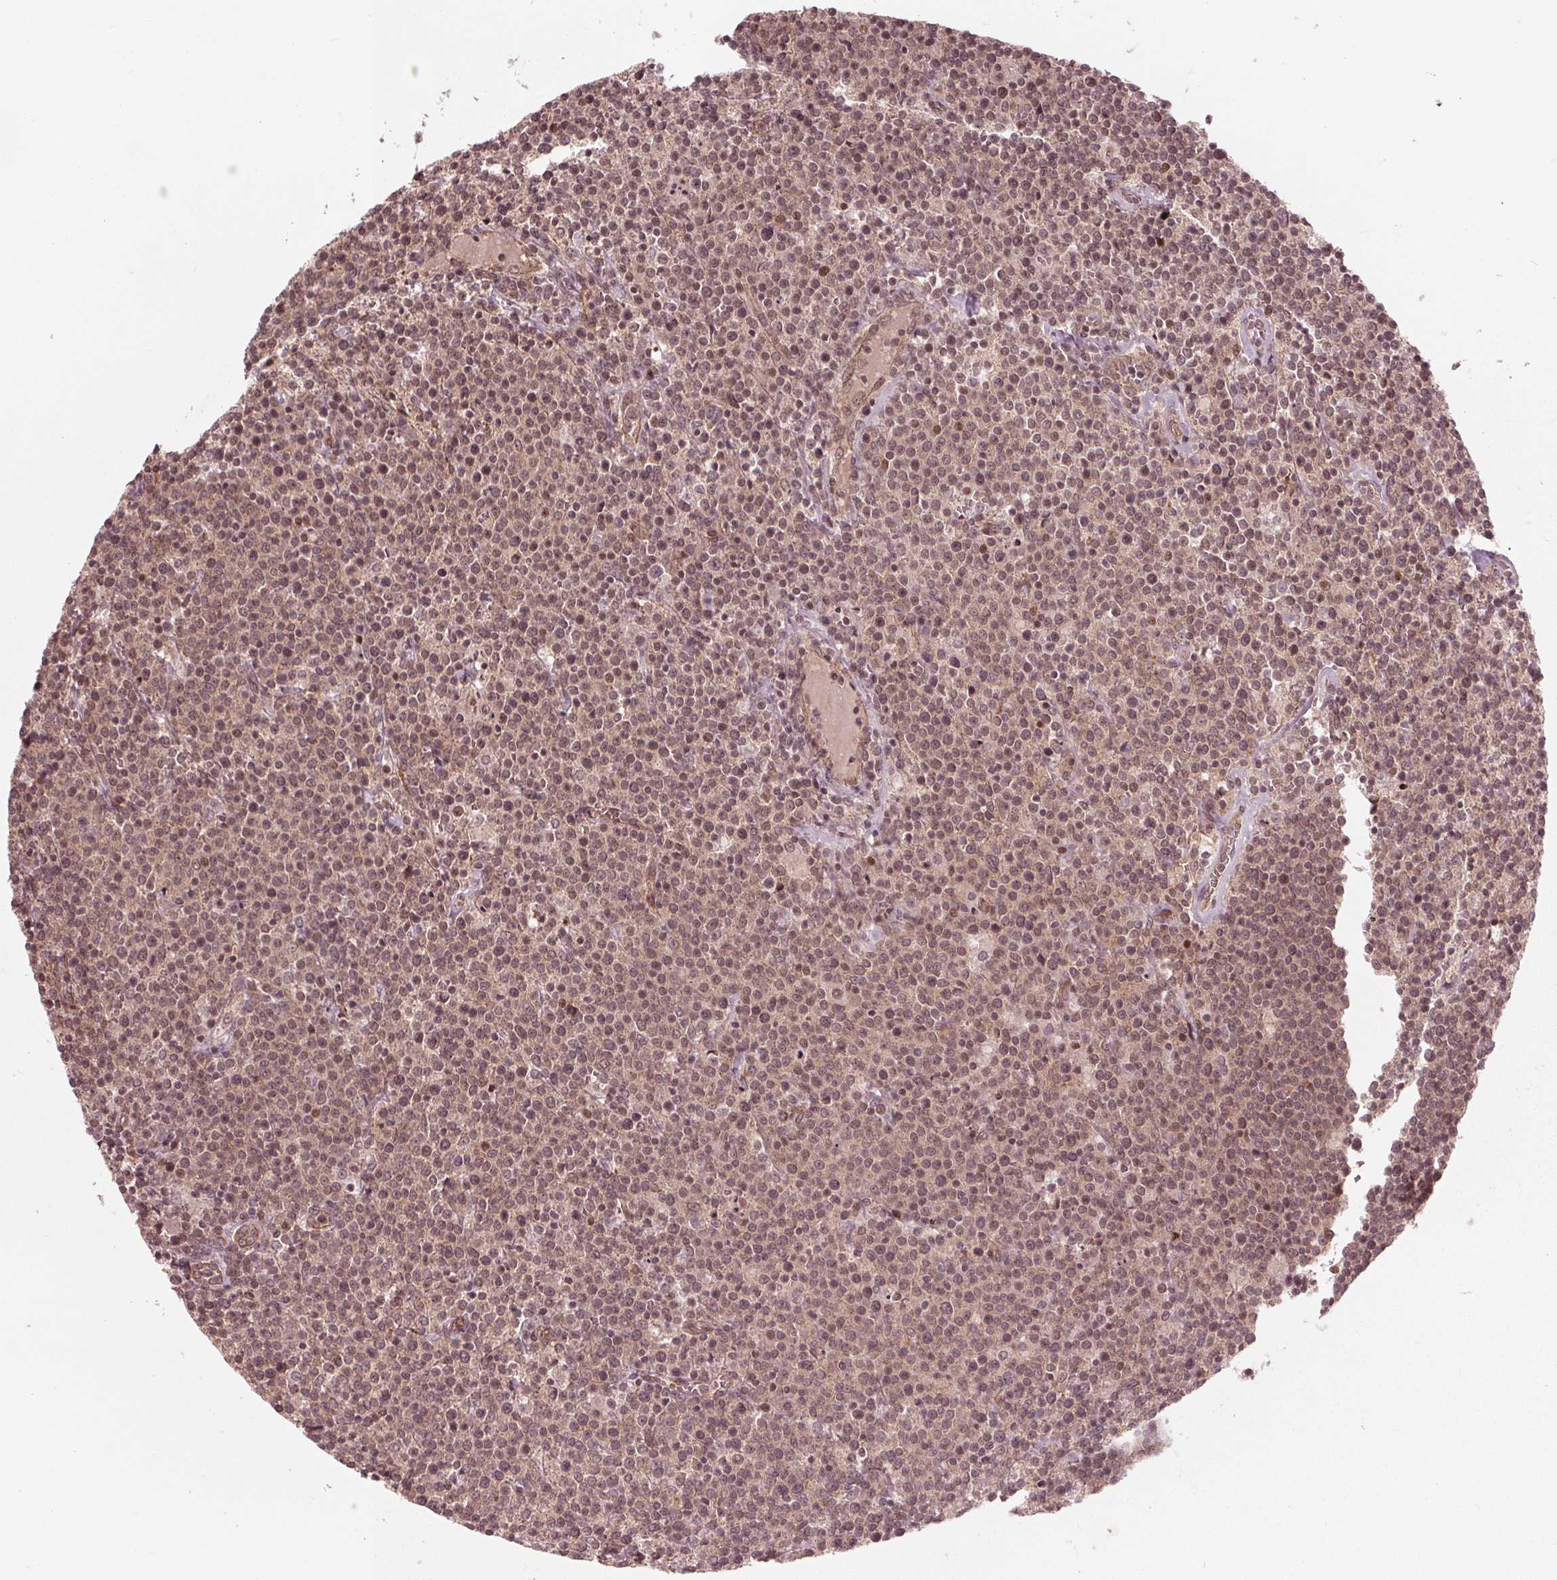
{"staining": {"intensity": "weak", "quantity": ">75%", "location": "cytoplasmic/membranous,nuclear"}, "tissue": "lymphoma", "cell_type": "Tumor cells", "image_type": "cancer", "snomed": [{"axis": "morphology", "description": "Malignant lymphoma, non-Hodgkin's type, High grade"}, {"axis": "topography", "description": "Lymph node"}], "caption": "The immunohistochemical stain highlights weak cytoplasmic/membranous and nuclear staining in tumor cells of malignant lymphoma, non-Hodgkin's type (high-grade) tissue.", "gene": "BTBD1", "patient": {"sex": "male", "age": 61}}